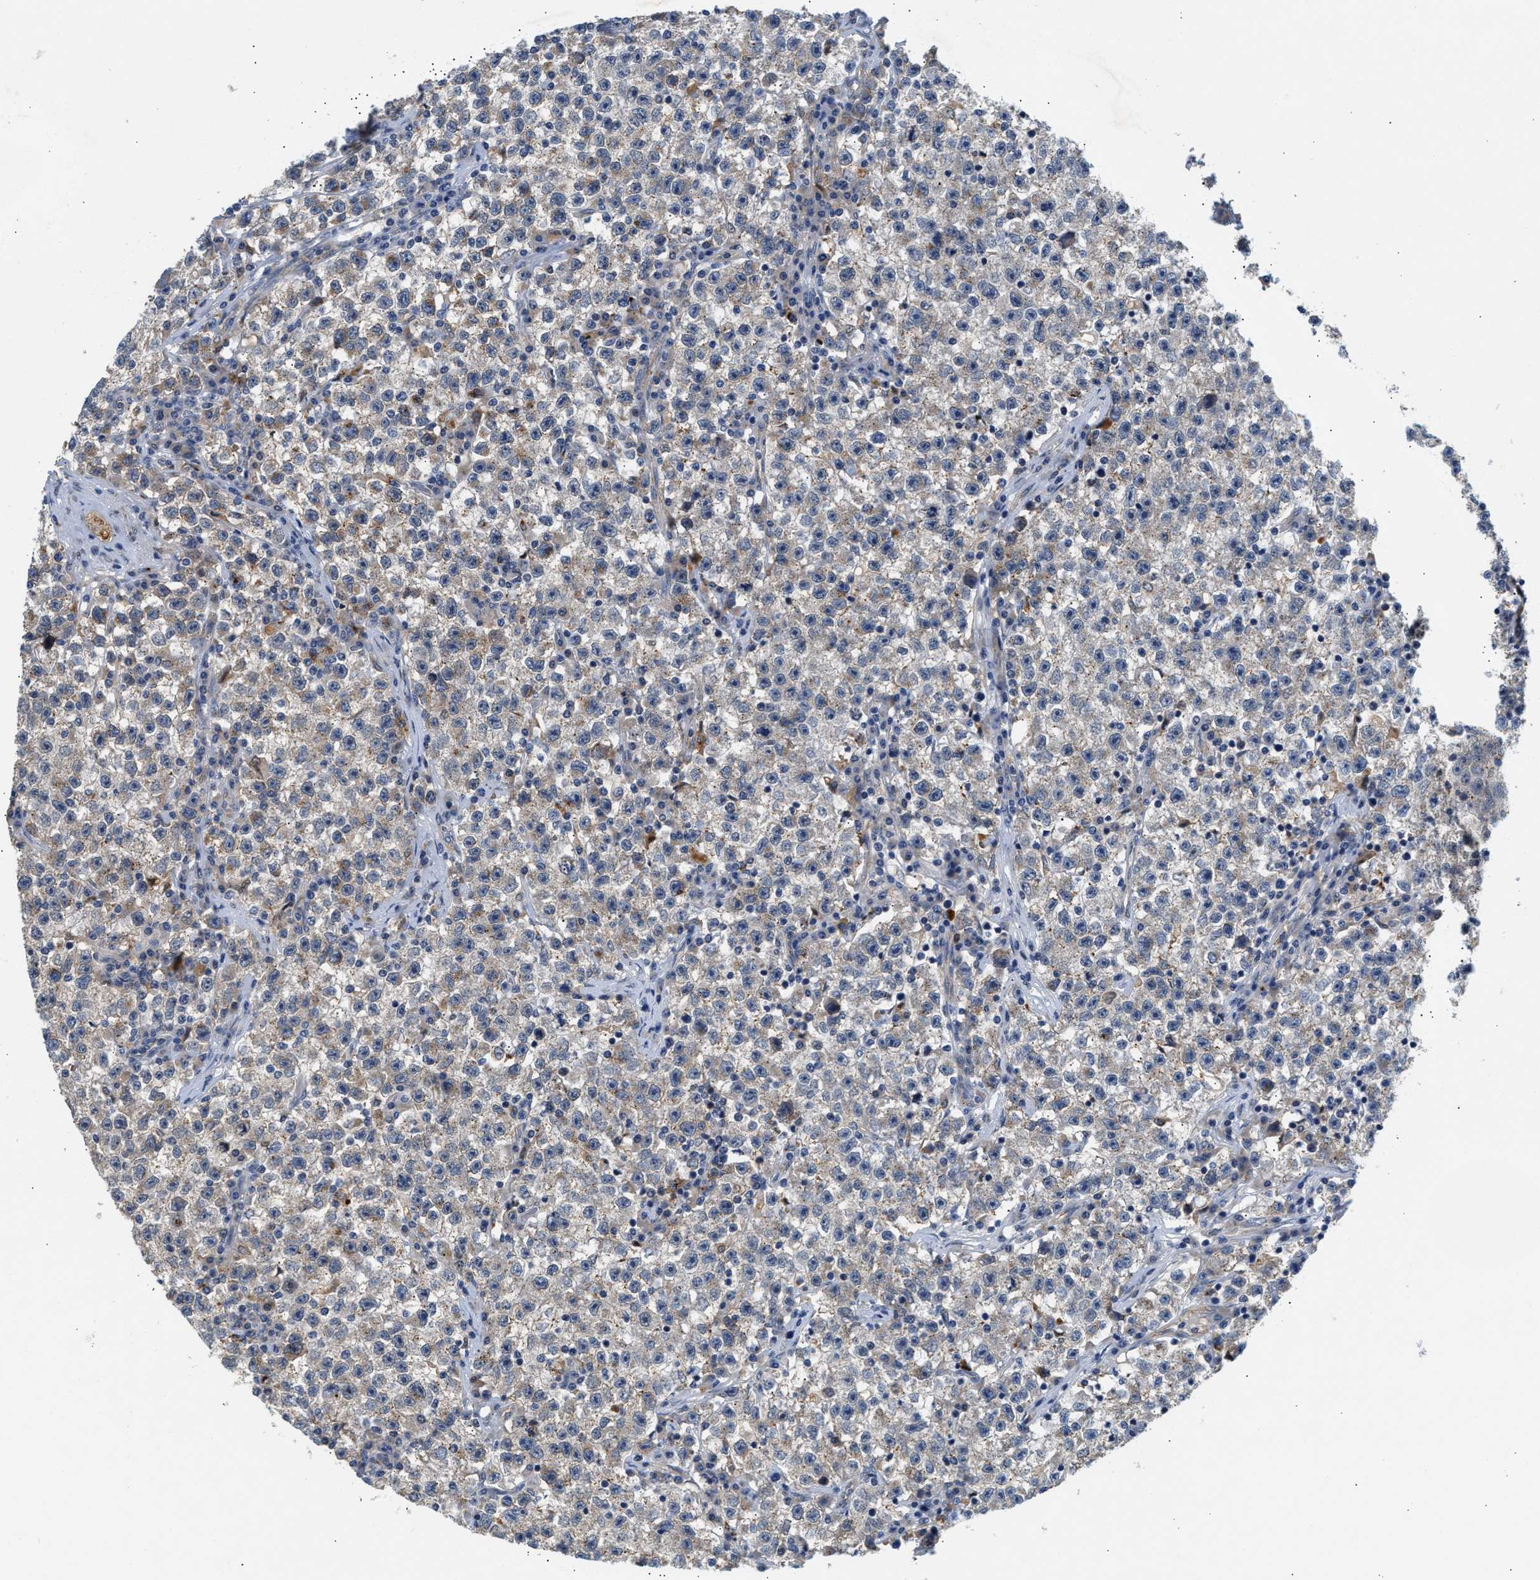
{"staining": {"intensity": "weak", "quantity": "<25%", "location": "cytoplasmic/membranous"}, "tissue": "testis cancer", "cell_type": "Tumor cells", "image_type": "cancer", "snomed": [{"axis": "morphology", "description": "Seminoma, NOS"}, {"axis": "topography", "description": "Testis"}], "caption": "This is an IHC histopathology image of seminoma (testis). There is no expression in tumor cells.", "gene": "PPM1L", "patient": {"sex": "male", "age": 22}}